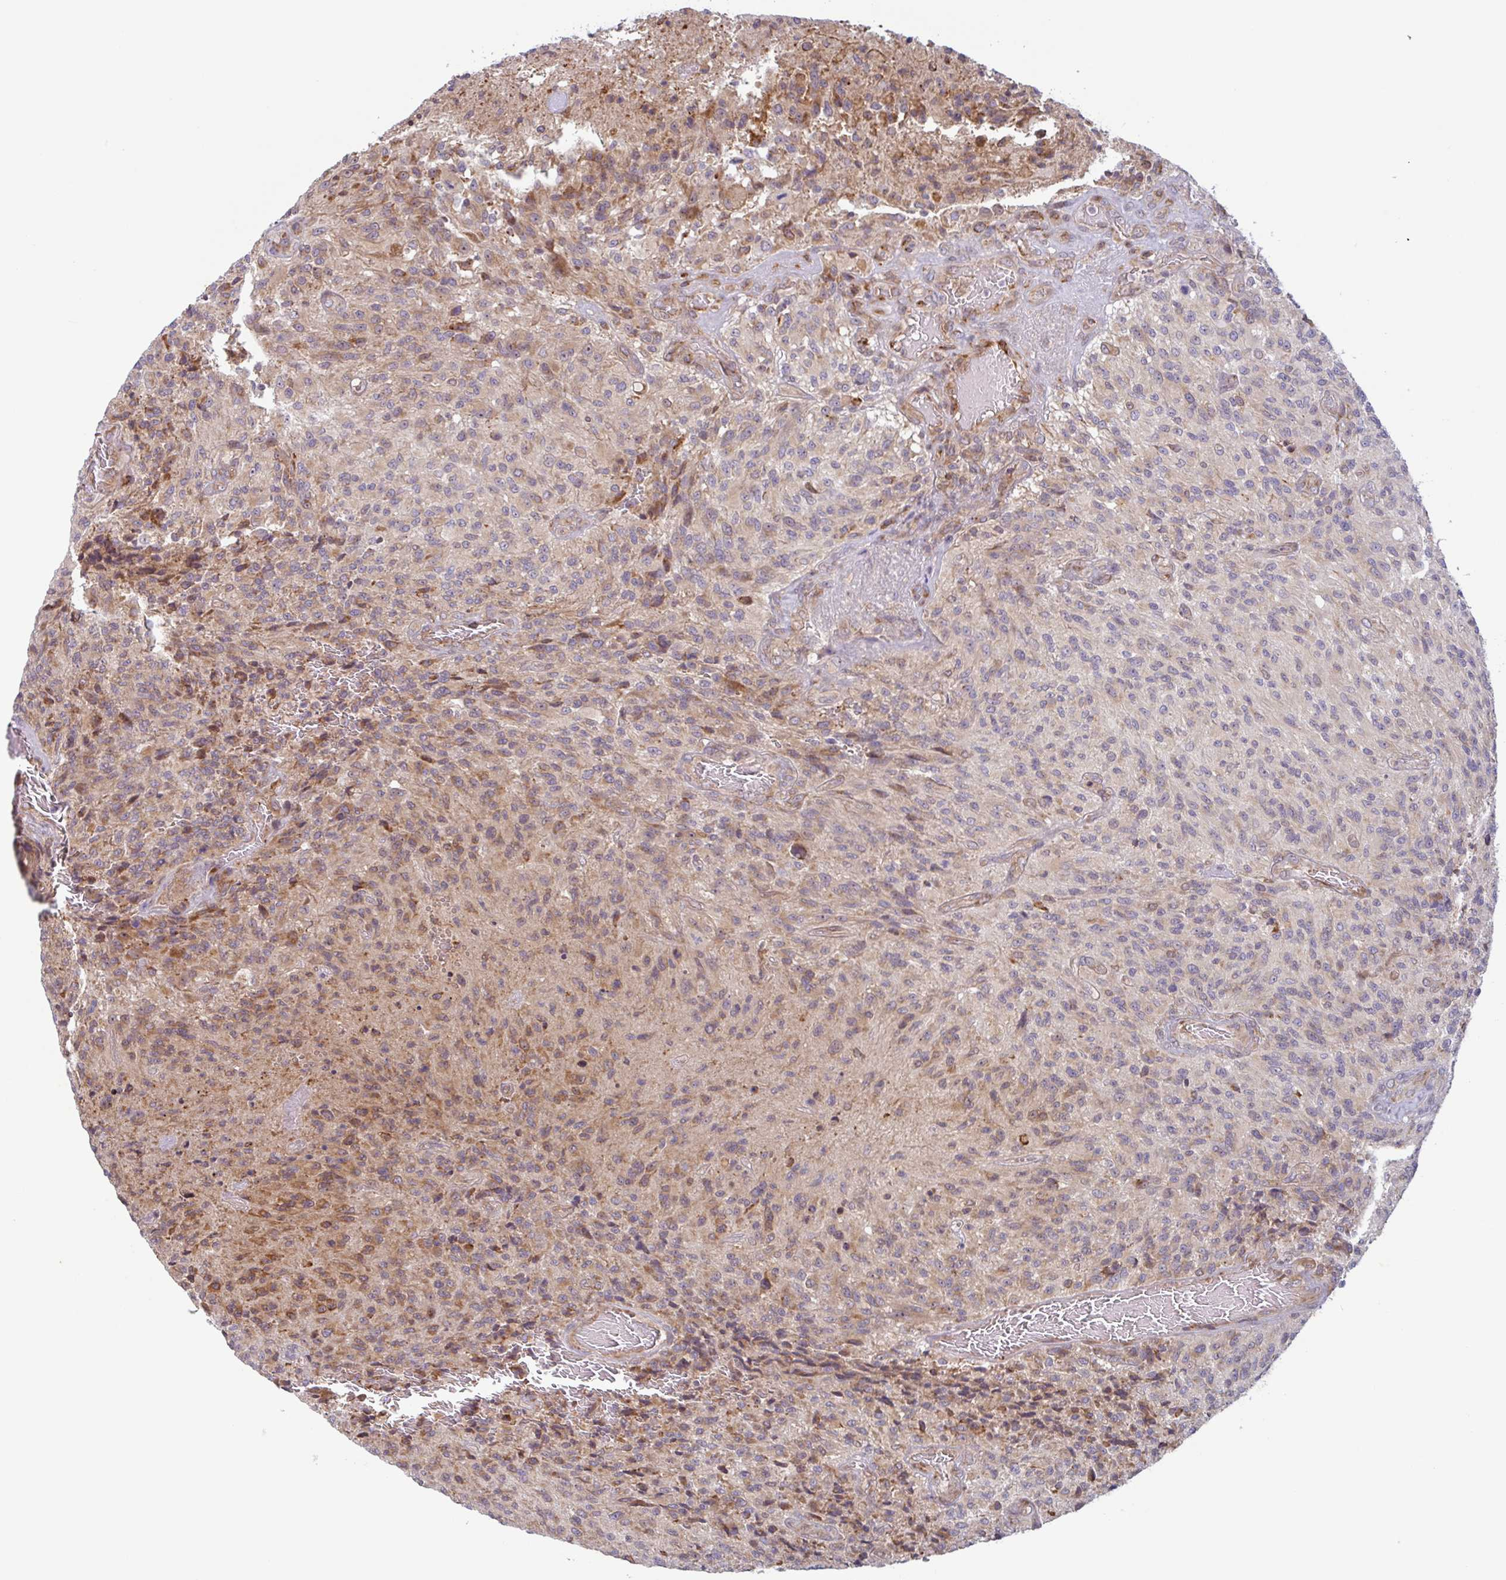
{"staining": {"intensity": "moderate", "quantity": "25%-75%", "location": "cytoplasmic/membranous"}, "tissue": "glioma", "cell_type": "Tumor cells", "image_type": "cancer", "snomed": [{"axis": "morphology", "description": "Normal tissue, NOS"}, {"axis": "morphology", "description": "Glioma, malignant, High grade"}, {"axis": "topography", "description": "Cerebral cortex"}], "caption": "High-magnification brightfield microscopy of glioma stained with DAB (3,3'-diaminobenzidine) (brown) and counterstained with hematoxylin (blue). tumor cells exhibit moderate cytoplasmic/membranous staining is appreciated in about25%-75% of cells. (IHC, brightfield microscopy, high magnification).", "gene": "RIT1", "patient": {"sex": "male", "age": 56}}